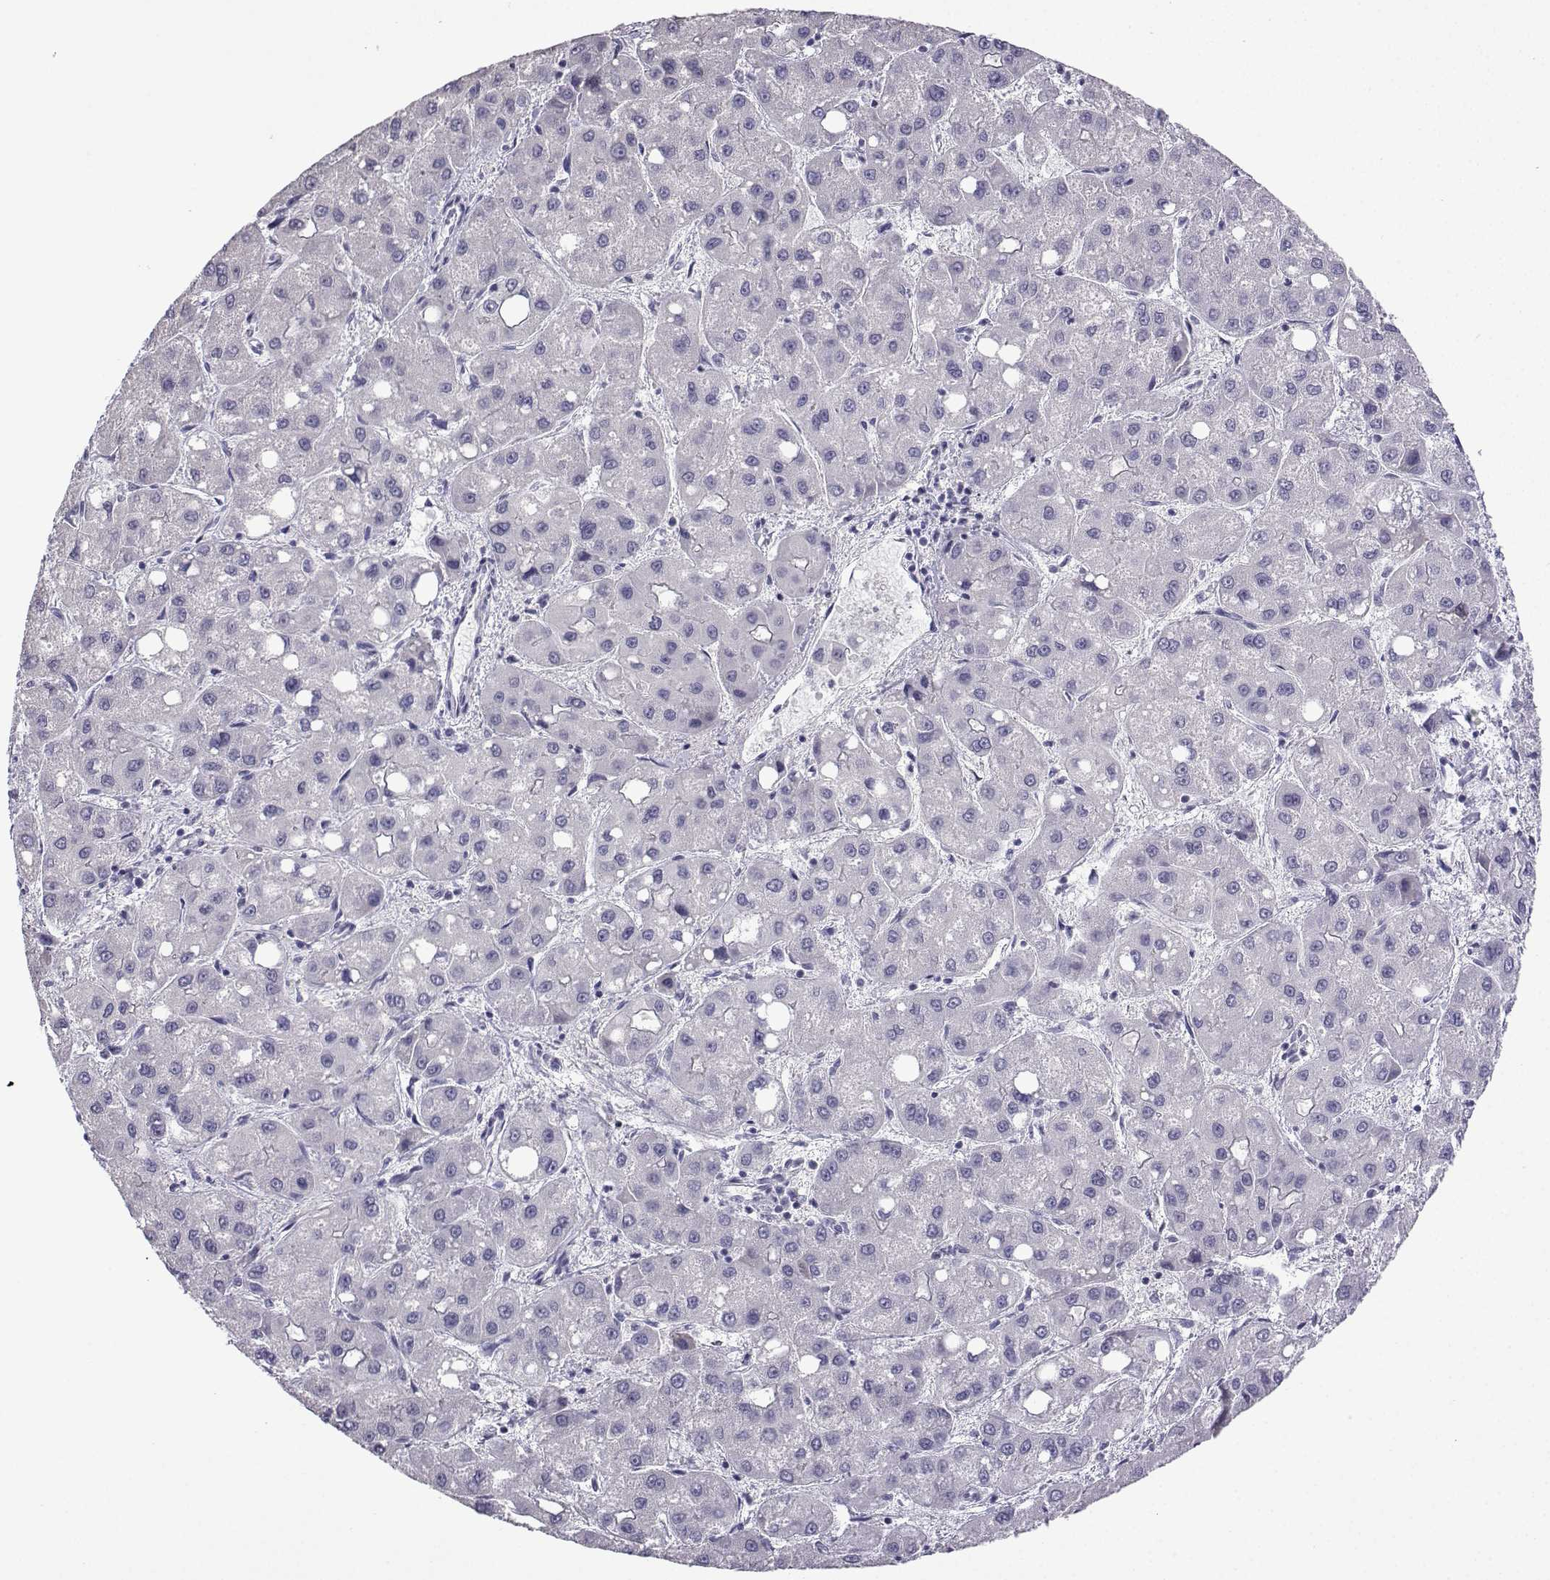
{"staining": {"intensity": "negative", "quantity": "none", "location": "none"}, "tissue": "liver cancer", "cell_type": "Tumor cells", "image_type": "cancer", "snomed": [{"axis": "morphology", "description": "Carcinoma, Hepatocellular, NOS"}, {"axis": "topography", "description": "Liver"}], "caption": "Tumor cells are negative for brown protein staining in liver cancer. Brightfield microscopy of IHC stained with DAB (3,3'-diaminobenzidine) (brown) and hematoxylin (blue), captured at high magnification.", "gene": "CFAP70", "patient": {"sex": "male", "age": 73}}